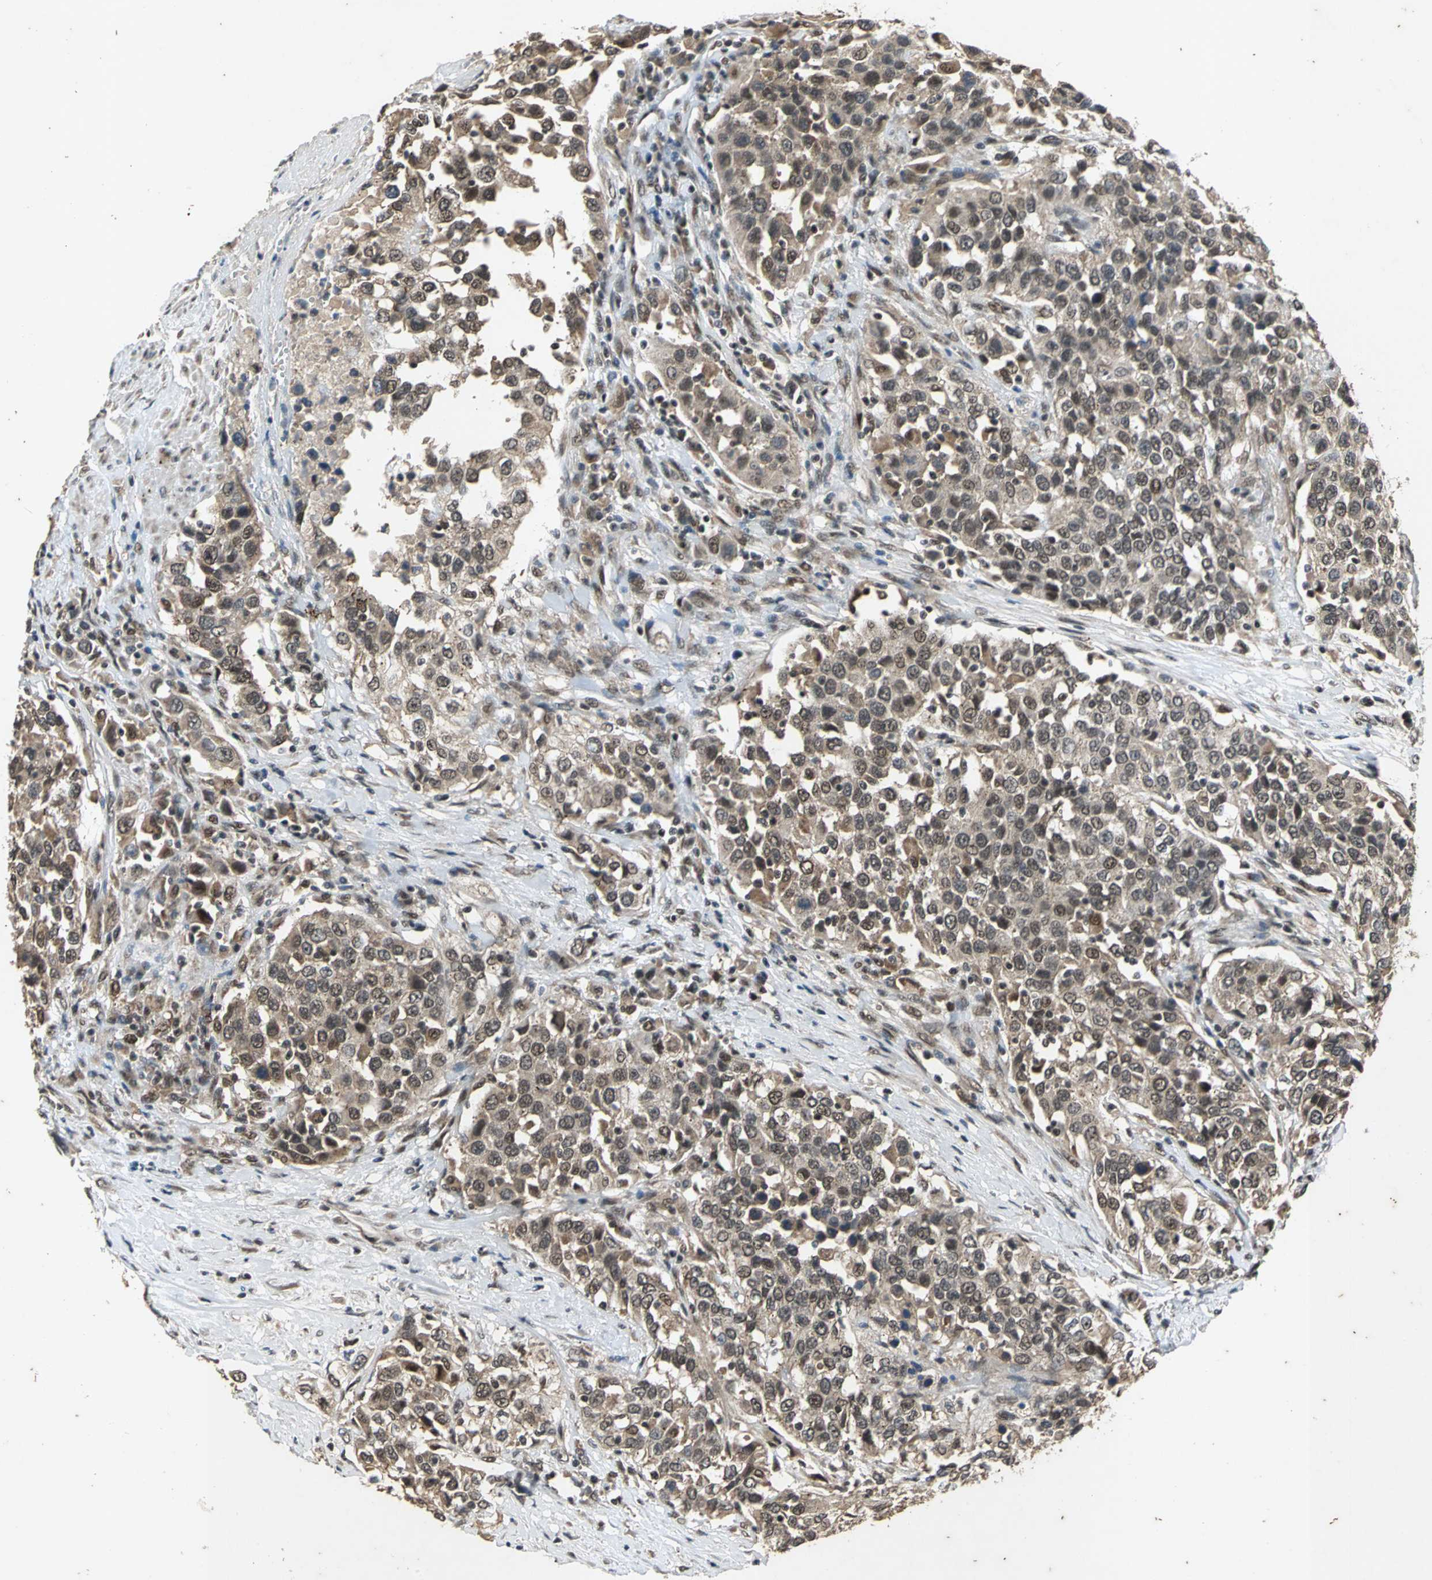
{"staining": {"intensity": "moderate", "quantity": "25%-75%", "location": "cytoplasmic/membranous"}, "tissue": "urothelial cancer", "cell_type": "Tumor cells", "image_type": "cancer", "snomed": [{"axis": "morphology", "description": "Urothelial carcinoma, High grade"}, {"axis": "topography", "description": "Urinary bladder"}], "caption": "This photomicrograph displays immunohistochemistry staining of urothelial cancer, with medium moderate cytoplasmic/membranous positivity in about 25%-75% of tumor cells.", "gene": "NOTCH3", "patient": {"sex": "female", "age": 80}}